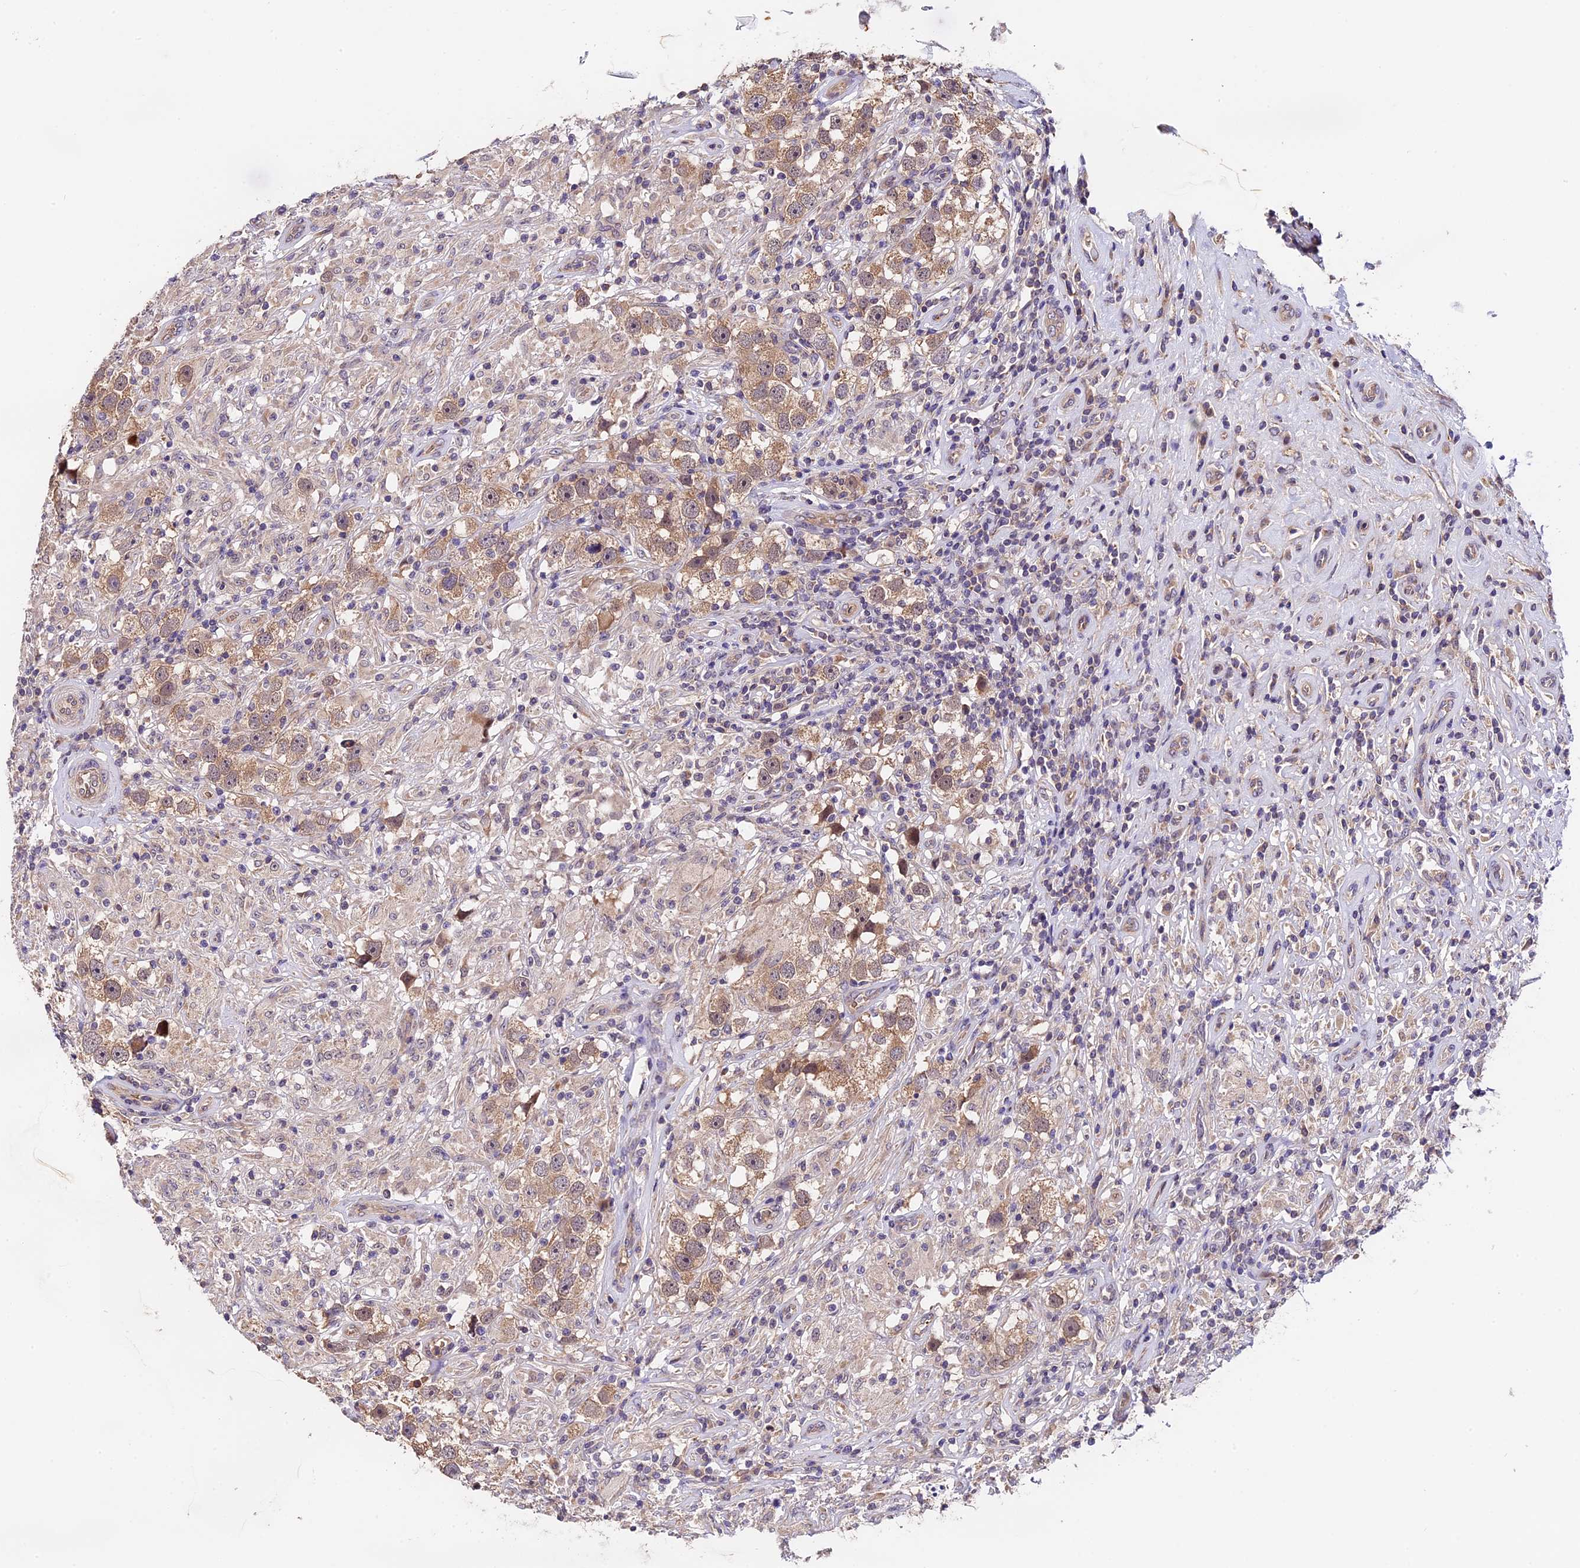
{"staining": {"intensity": "moderate", "quantity": ">75%", "location": "cytoplasmic/membranous"}, "tissue": "testis cancer", "cell_type": "Tumor cells", "image_type": "cancer", "snomed": [{"axis": "morphology", "description": "Seminoma, NOS"}, {"axis": "topography", "description": "Testis"}], "caption": "This micrograph shows immunohistochemistry (IHC) staining of seminoma (testis), with medium moderate cytoplasmic/membranous positivity in approximately >75% of tumor cells.", "gene": "TRMT1", "patient": {"sex": "male", "age": 49}}